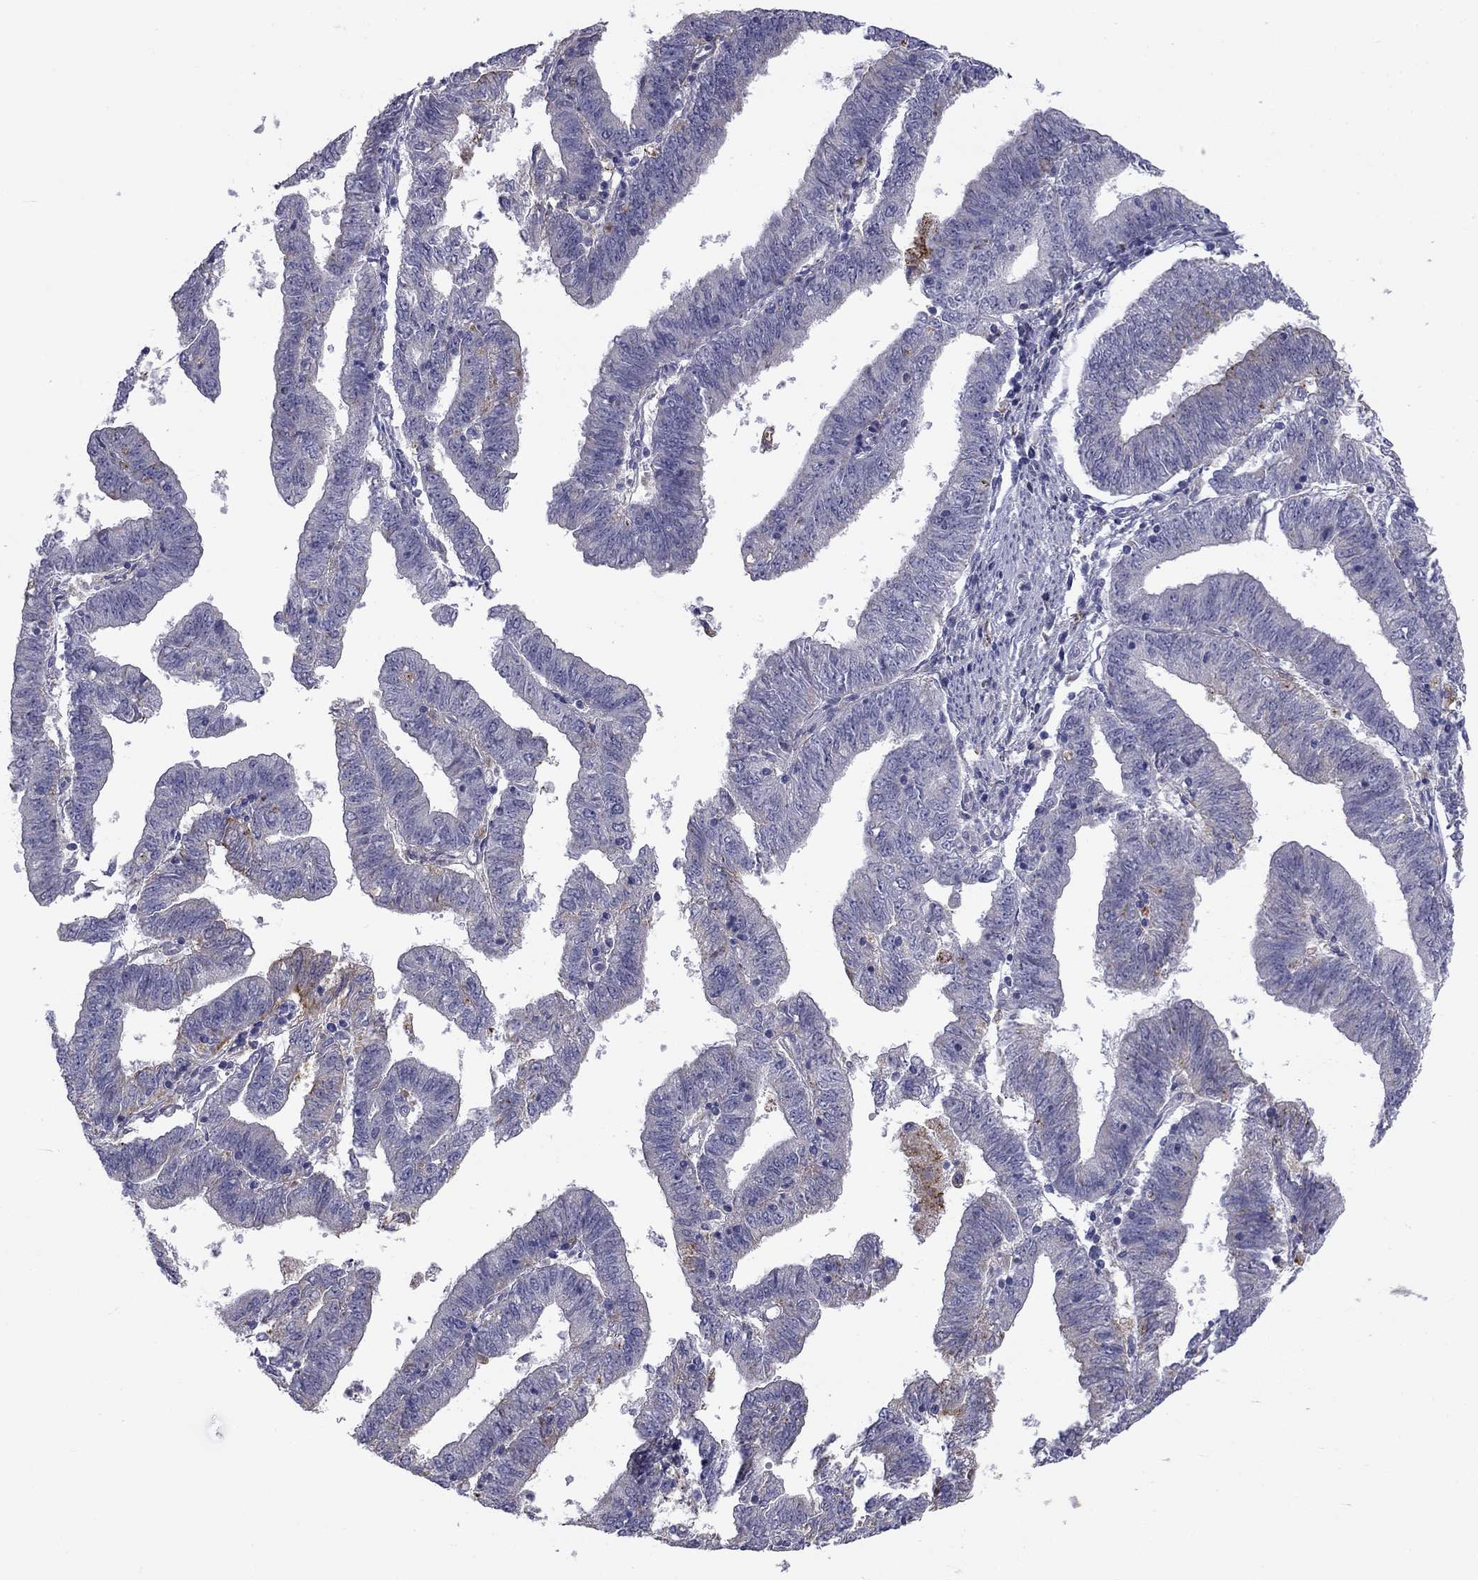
{"staining": {"intensity": "moderate", "quantity": "<25%", "location": "cytoplasmic/membranous"}, "tissue": "endometrial cancer", "cell_type": "Tumor cells", "image_type": "cancer", "snomed": [{"axis": "morphology", "description": "Adenocarcinoma, NOS"}, {"axis": "topography", "description": "Endometrium"}], "caption": "Endometrial cancer (adenocarcinoma) stained for a protein (brown) exhibits moderate cytoplasmic/membranous positive expression in about <25% of tumor cells.", "gene": "CLPSL2", "patient": {"sex": "female", "age": 82}}